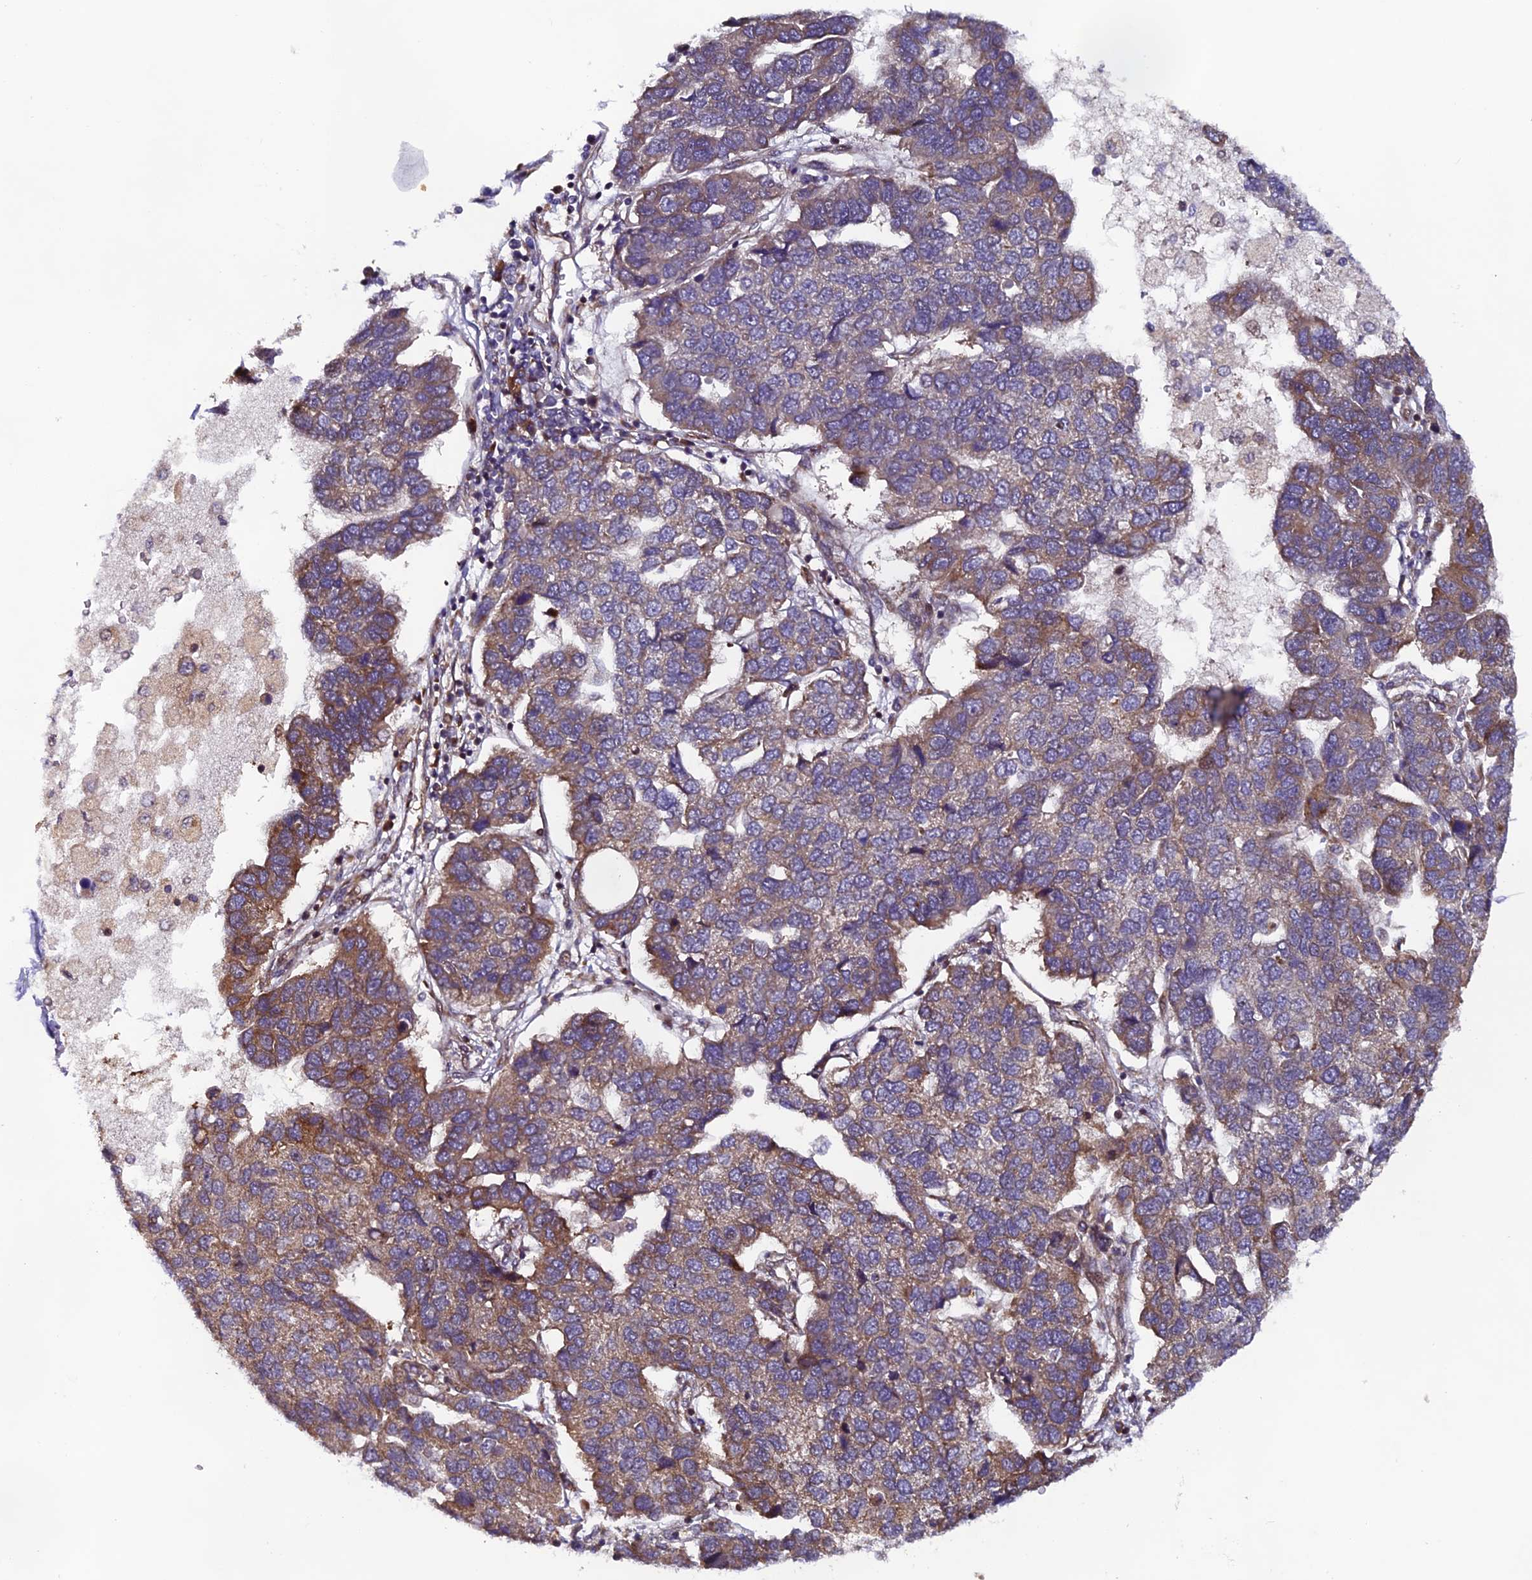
{"staining": {"intensity": "moderate", "quantity": "25%-75%", "location": "cytoplasmic/membranous"}, "tissue": "pancreatic cancer", "cell_type": "Tumor cells", "image_type": "cancer", "snomed": [{"axis": "morphology", "description": "Adenocarcinoma, NOS"}, {"axis": "topography", "description": "Pancreas"}], "caption": "A brown stain highlights moderate cytoplasmic/membranous staining of a protein in pancreatic cancer (adenocarcinoma) tumor cells. Nuclei are stained in blue.", "gene": "RAB28", "patient": {"sex": "female", "age": 61}}